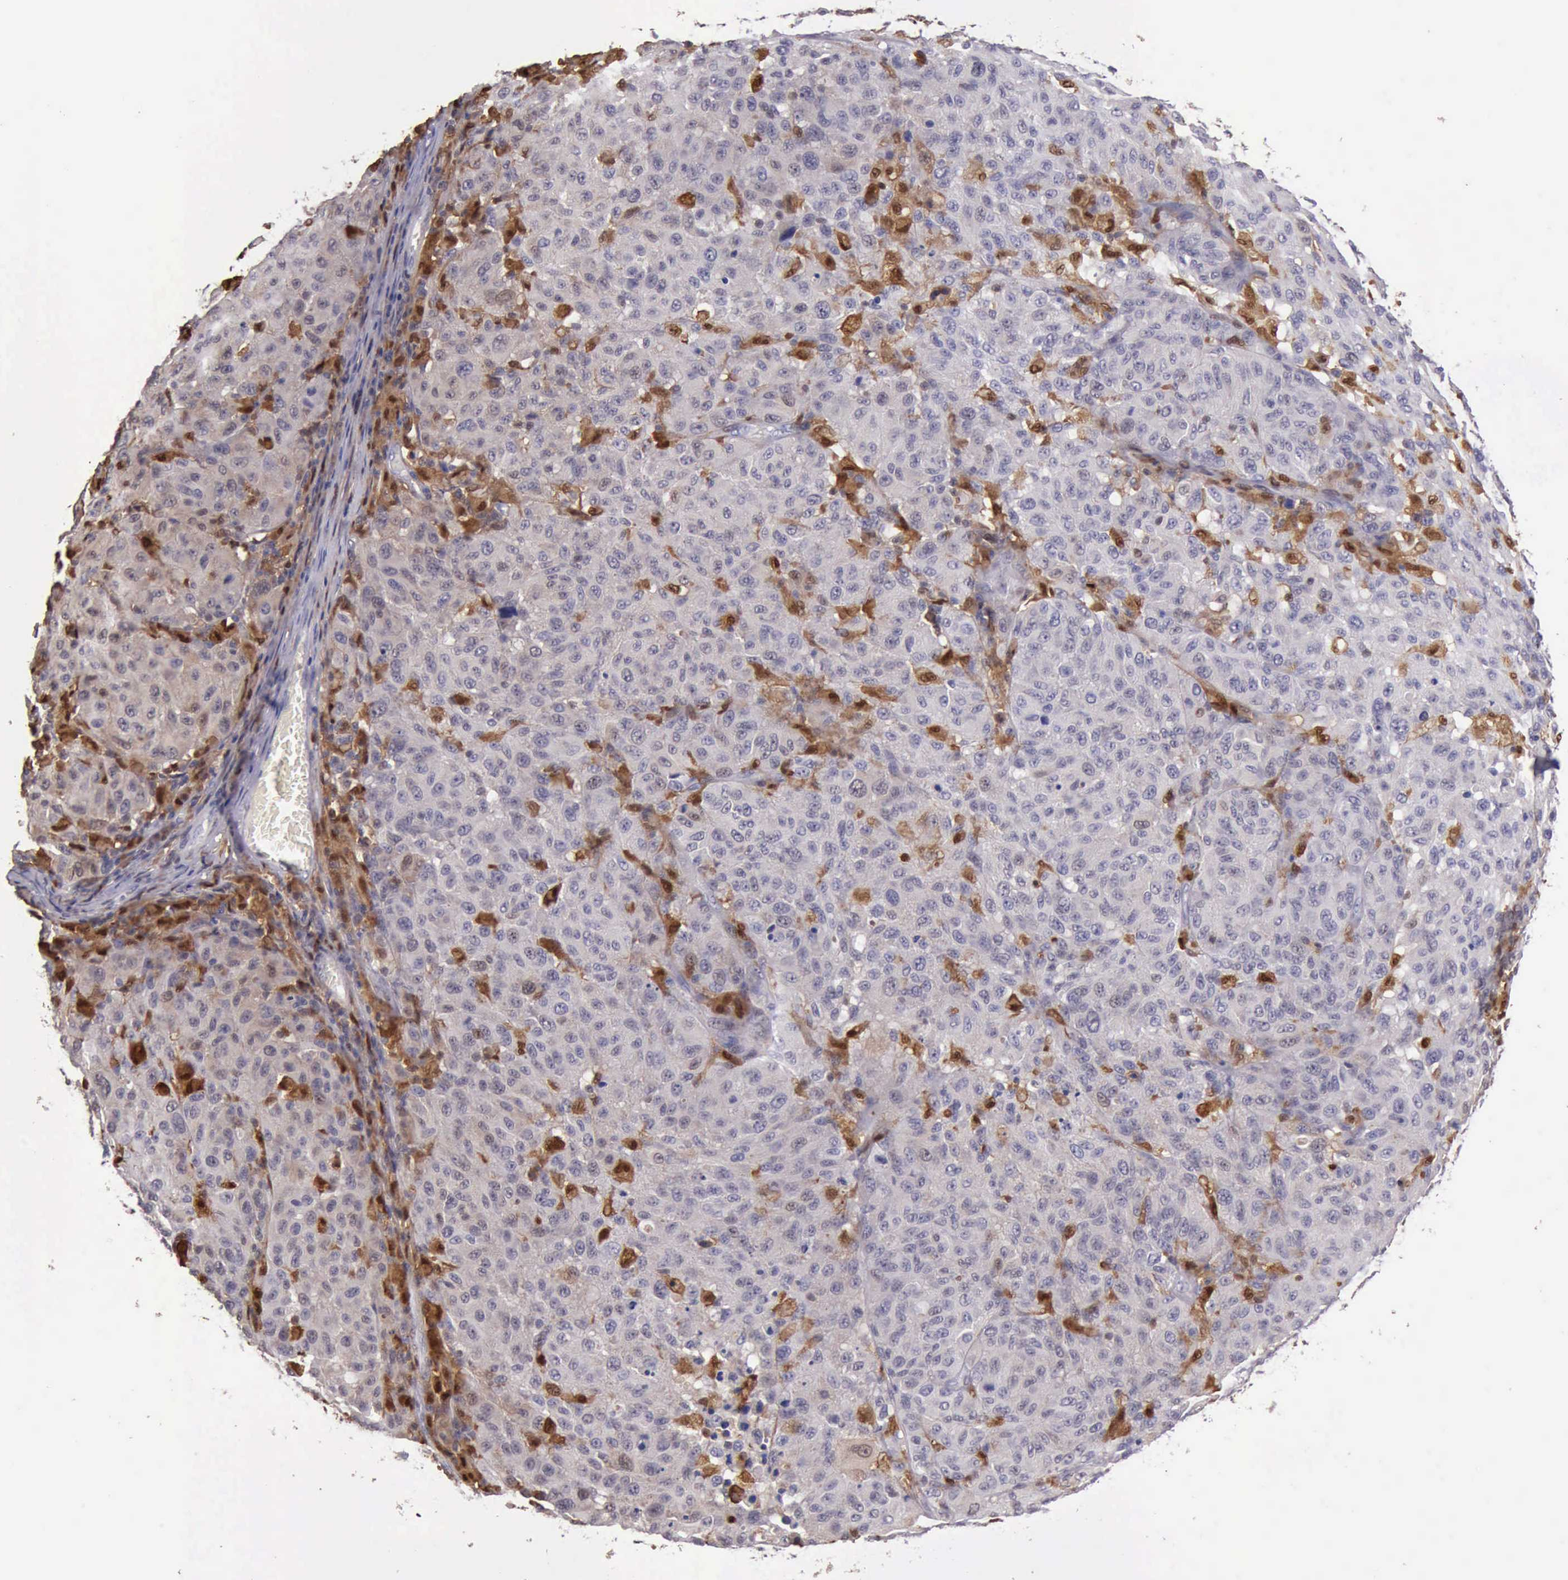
{"staining": {"intensity": "strong", "quantity": "<25%", "location": "cytoplasmic/membranous"}, "tissue": "melanoma", "cell_type": "Tumor cells", "image_type": "cancer", "snomed": [{"axis": "morphology", "description": "Malignant melanoma, NOS"}, {"axis": "topography", "description": "Skin"}], "caption": "This micrograph exhibits IHC staining of human melanoma, with medium strong cytoplasmic/membranous positivity in approximately <25% of tumor cells.", "gene": "TYMP", "patient": {"sex": "female", "age": 77}}